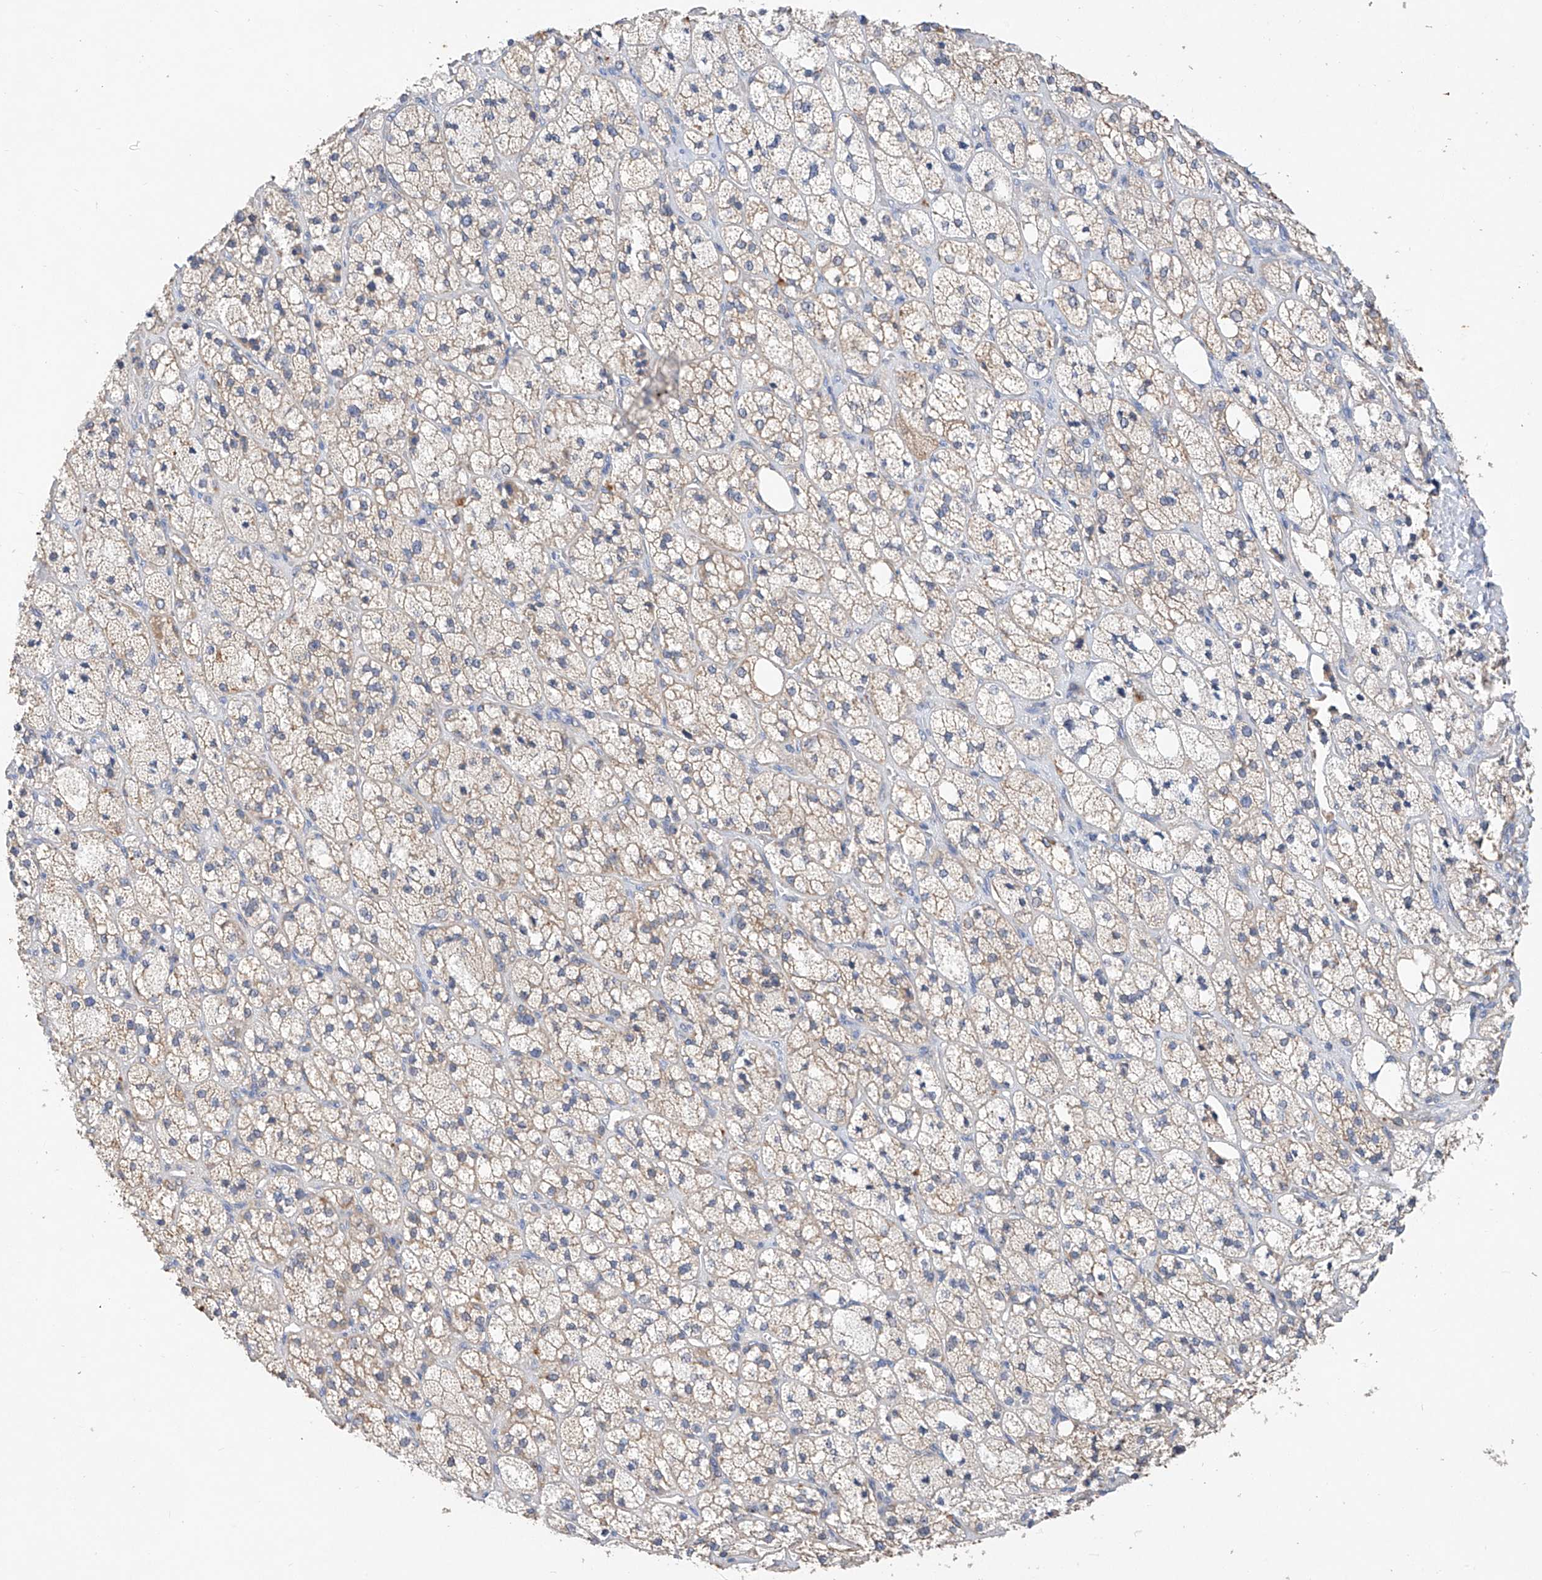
{"staining": {"intensity": "moderate", "quantity": "25%-75%", "location": "cytoplasmic/membranous"}, "tissue": "adrenal gland", "cell_type": "Glandular cells", "image_type": "normal", "snomed": [{"axis": "morphology", "description": "Normal tissue, NOS"}, {"axis": "topography", "description": "Adrenal gland"}], "caption": "Human adrenal gland stained for a protein (brown) displays moderate cytoplasmic/membranous positive positivity in about 25%-75% of glandular cells.", "gene": "AMD1", "patient": {"sex": "male", "age": 61}}